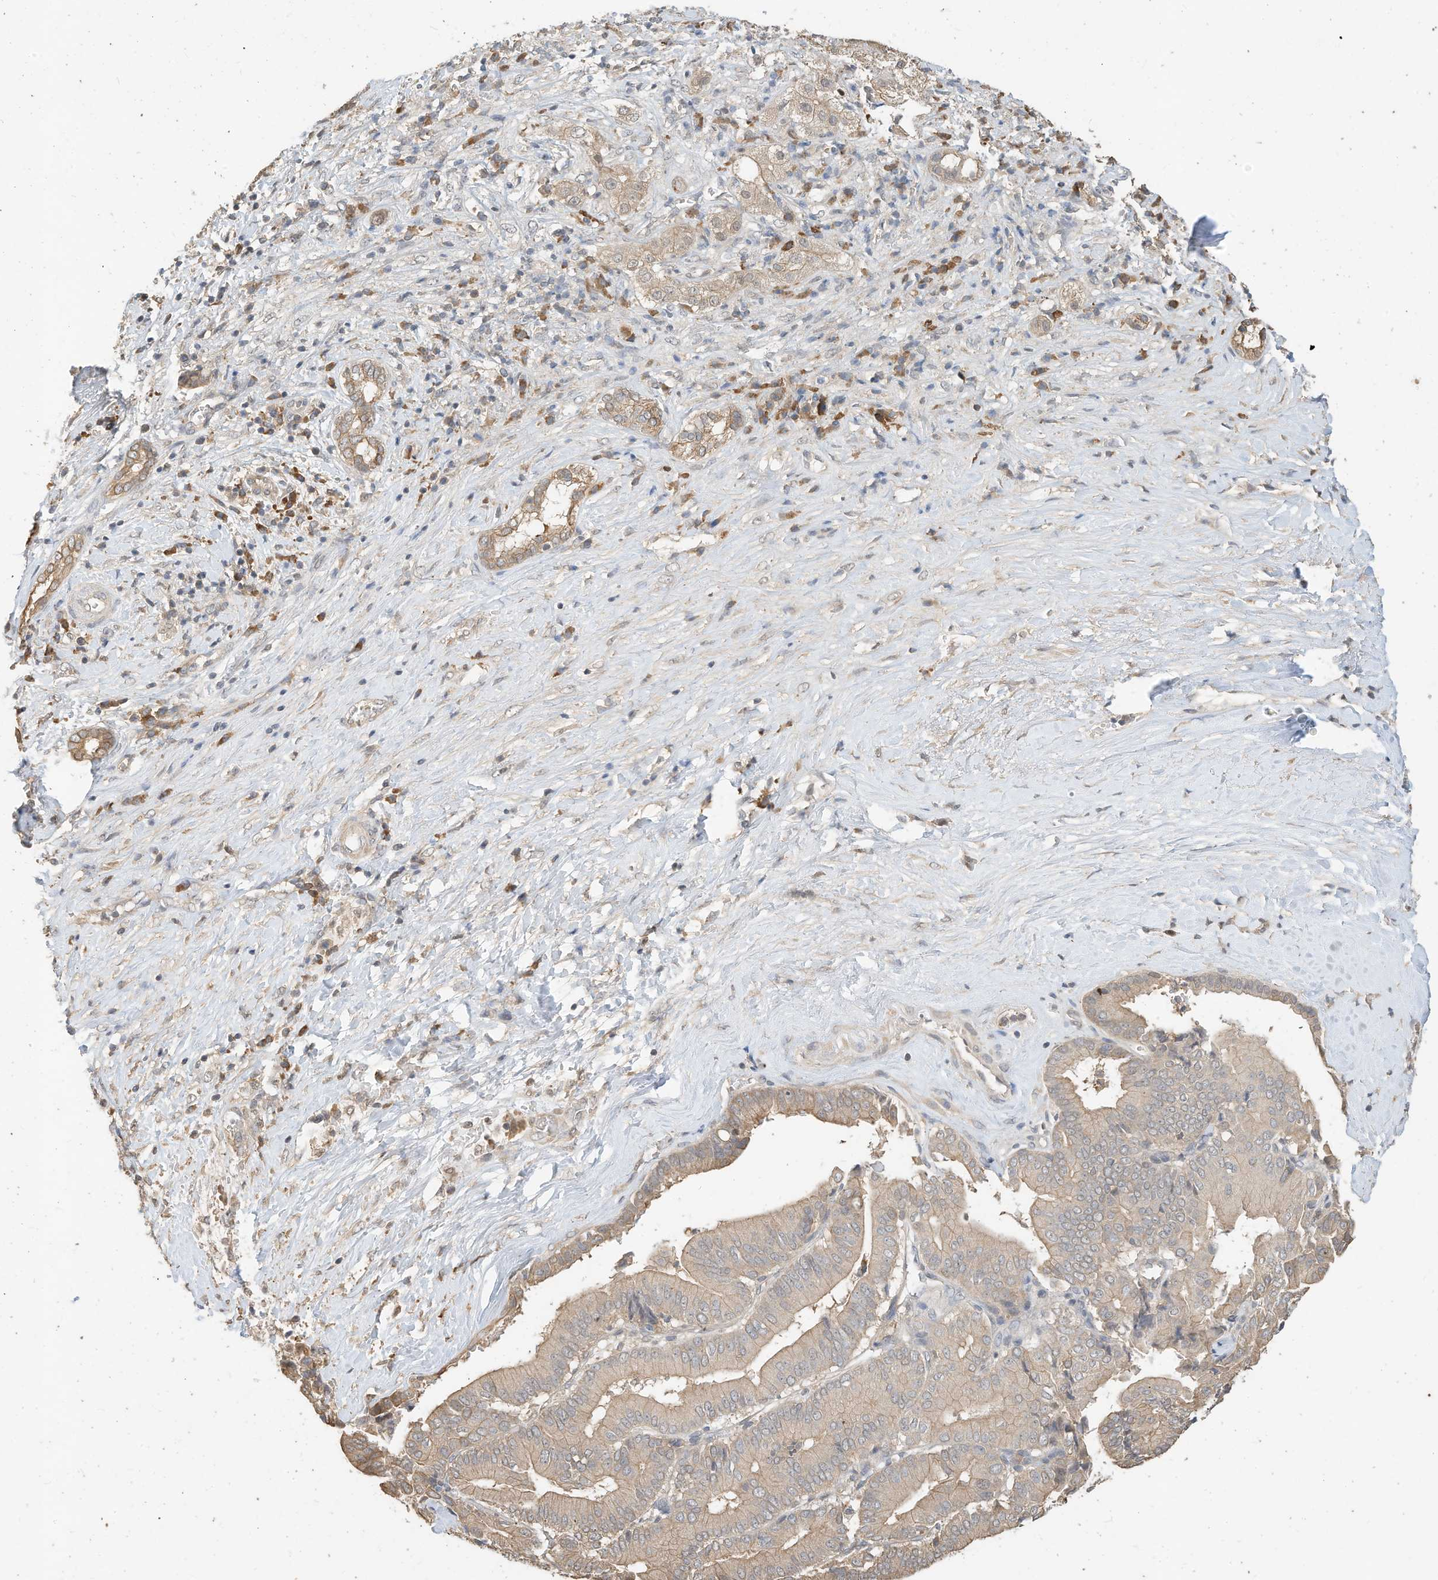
{"staining": {"intensity": "moderate", "quantity": ">75%", "location": "cytoplasmic/membranous"}, "tissue": "liver cancer", "cell_type": "Tumor cells", "image_type": "cancer", "snomed": [{"axis": "morphology", "description": "Cholangiocarcinoma"}, {"axis": "topography", "description": "Liver"}], "caption": "Immunohistochemistry (IHC) histopathology image of neoplastic tissue: human cholangiocarcinoma (liver) stained using immunohistochemistry (IHC) reveals medium levels of moderate protein expression localized specifically in the cytoplasmic/membranous of tumor cells, appearing as a cytoplasmic/membranous brown color.", "gene": "OFD1", "patient": {"sex": "female", "age": 75}}